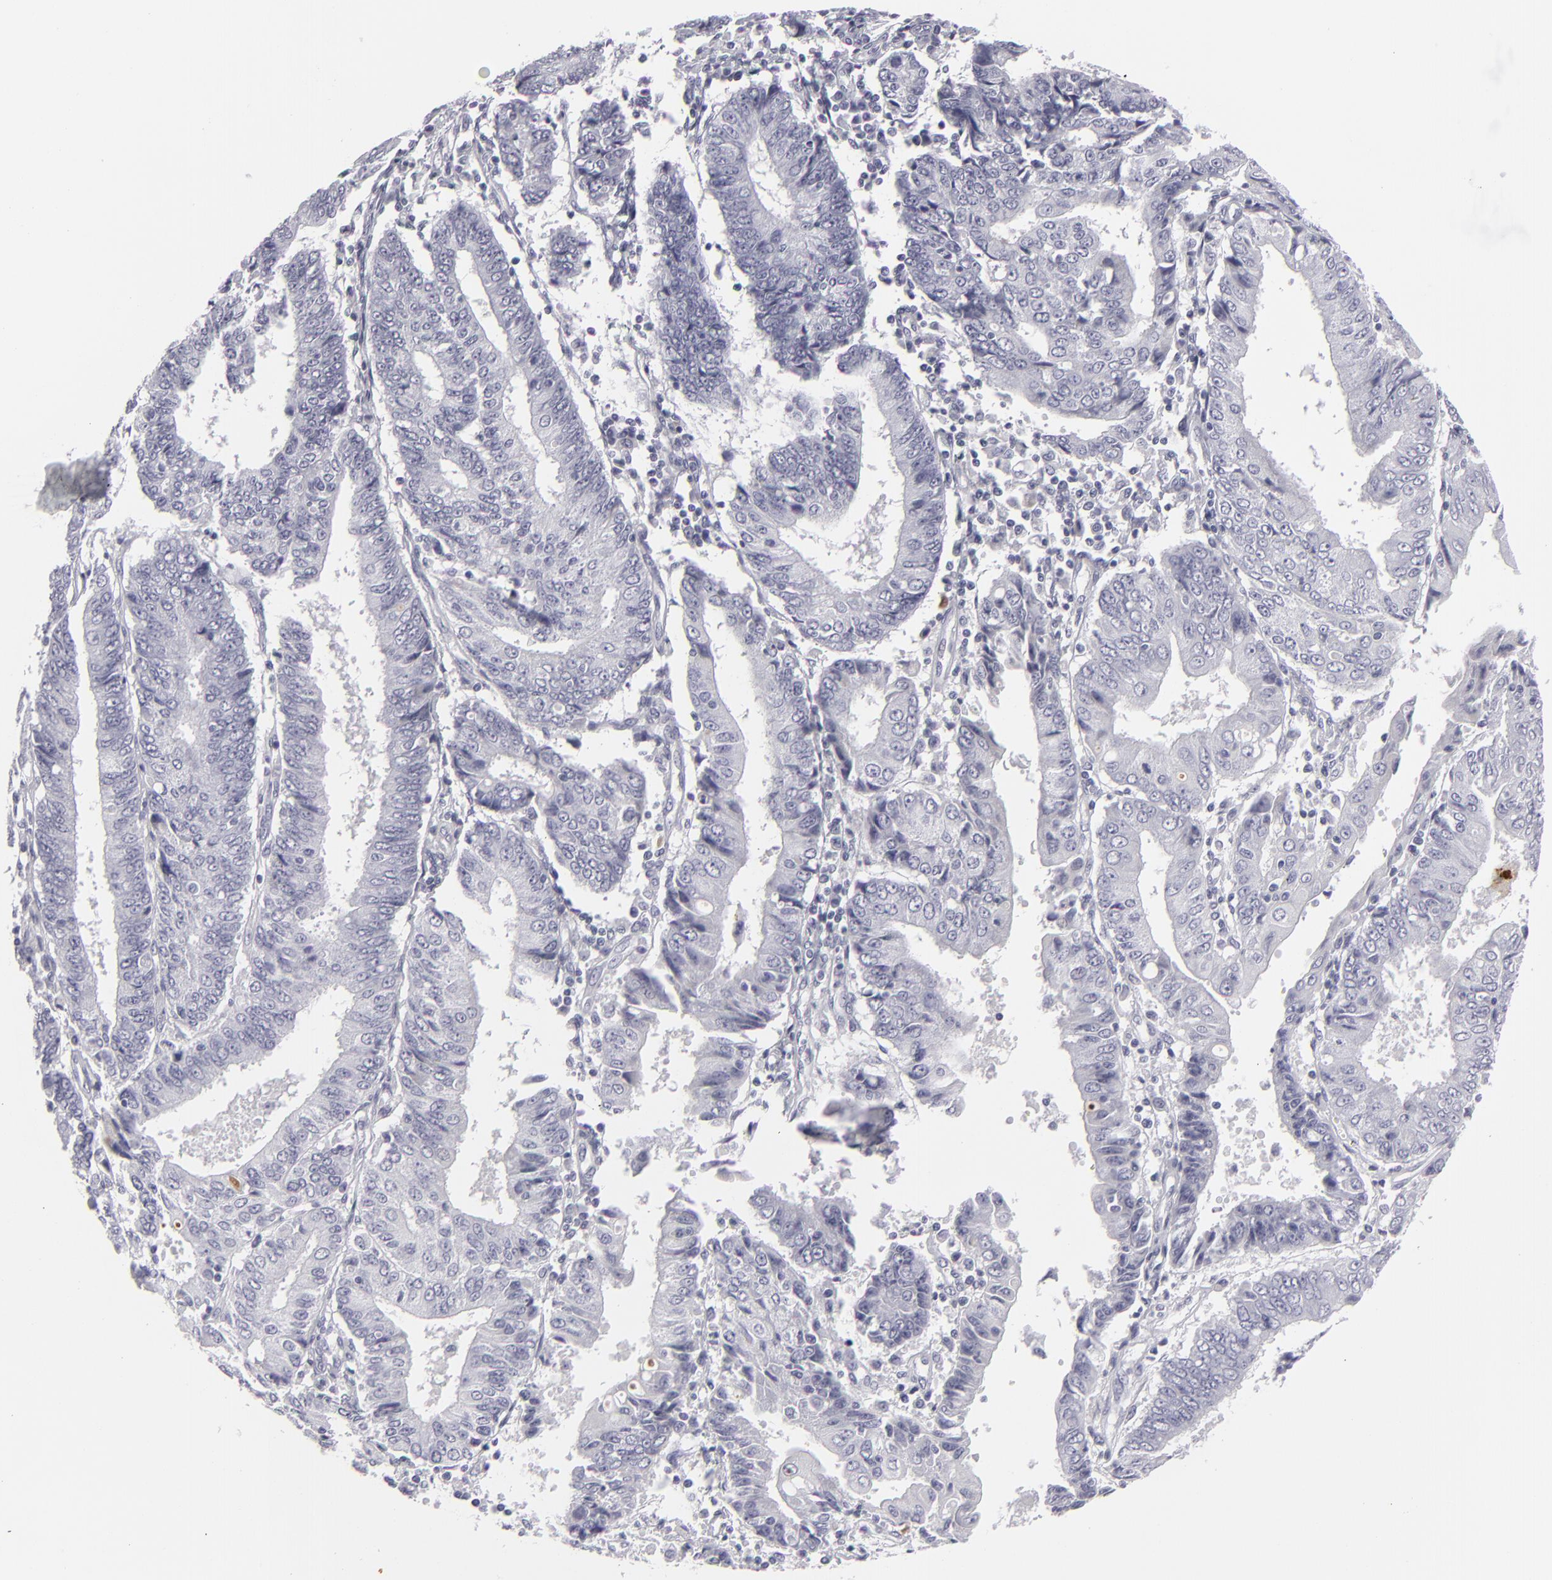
{"staining": {"intensity": "negative", "quantity": "none", "location": "none"}, "tissue": "endometrial cancer", "cell_type": "Tumor cells", "image_type": "cancer", "snomed": [{"axis": "morphology", "description": "Adenocarcinoma, NOS"}, {"axis": "topography", "description": "Endometrium"}], "caption": "A micrograph of adenocarcinoma (endometrial) stained for a protein displays no brown staining in tumor cells.", "gene": "C9", "patient": {"sex": "female", "age": 75}}